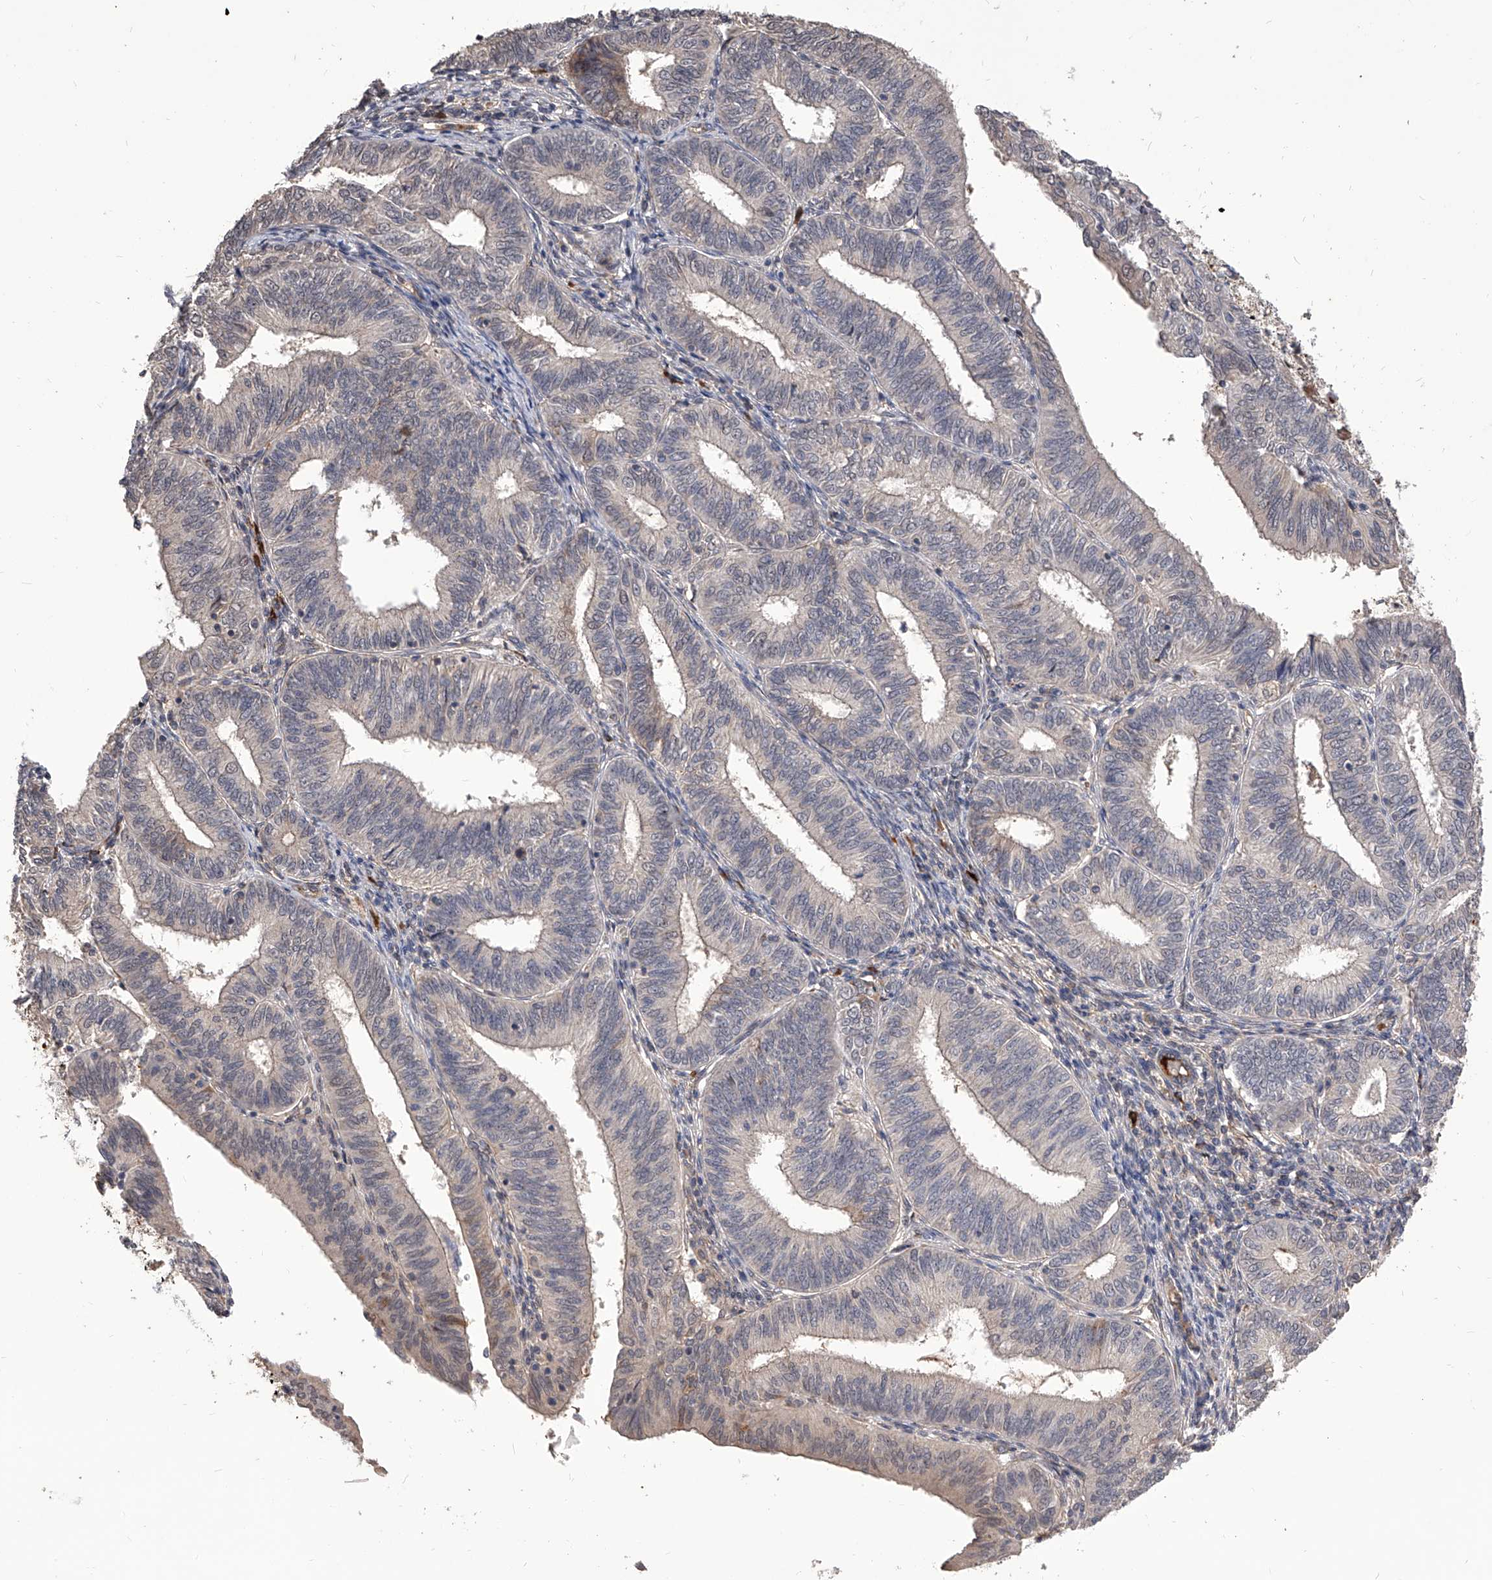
{"staining": {"intensity": "negative", "quantity": "none", "location": "none"}, "tissue": "endometrial cancer", "cell_type": "Tumor cells", "image_type": "cancer", "snomed": [{"axis": "morphology", "description": "Adenocarcinoma, NOS"}, {"axis": "topography", "description": "Endometrium"}], "caption": "Immunohistochemical staining of endometrial adenocarcinoma exhibits no significant staining in tumor cells.", "gene": "CFAP410", "patient": {"sex": "female", "age": 51}}